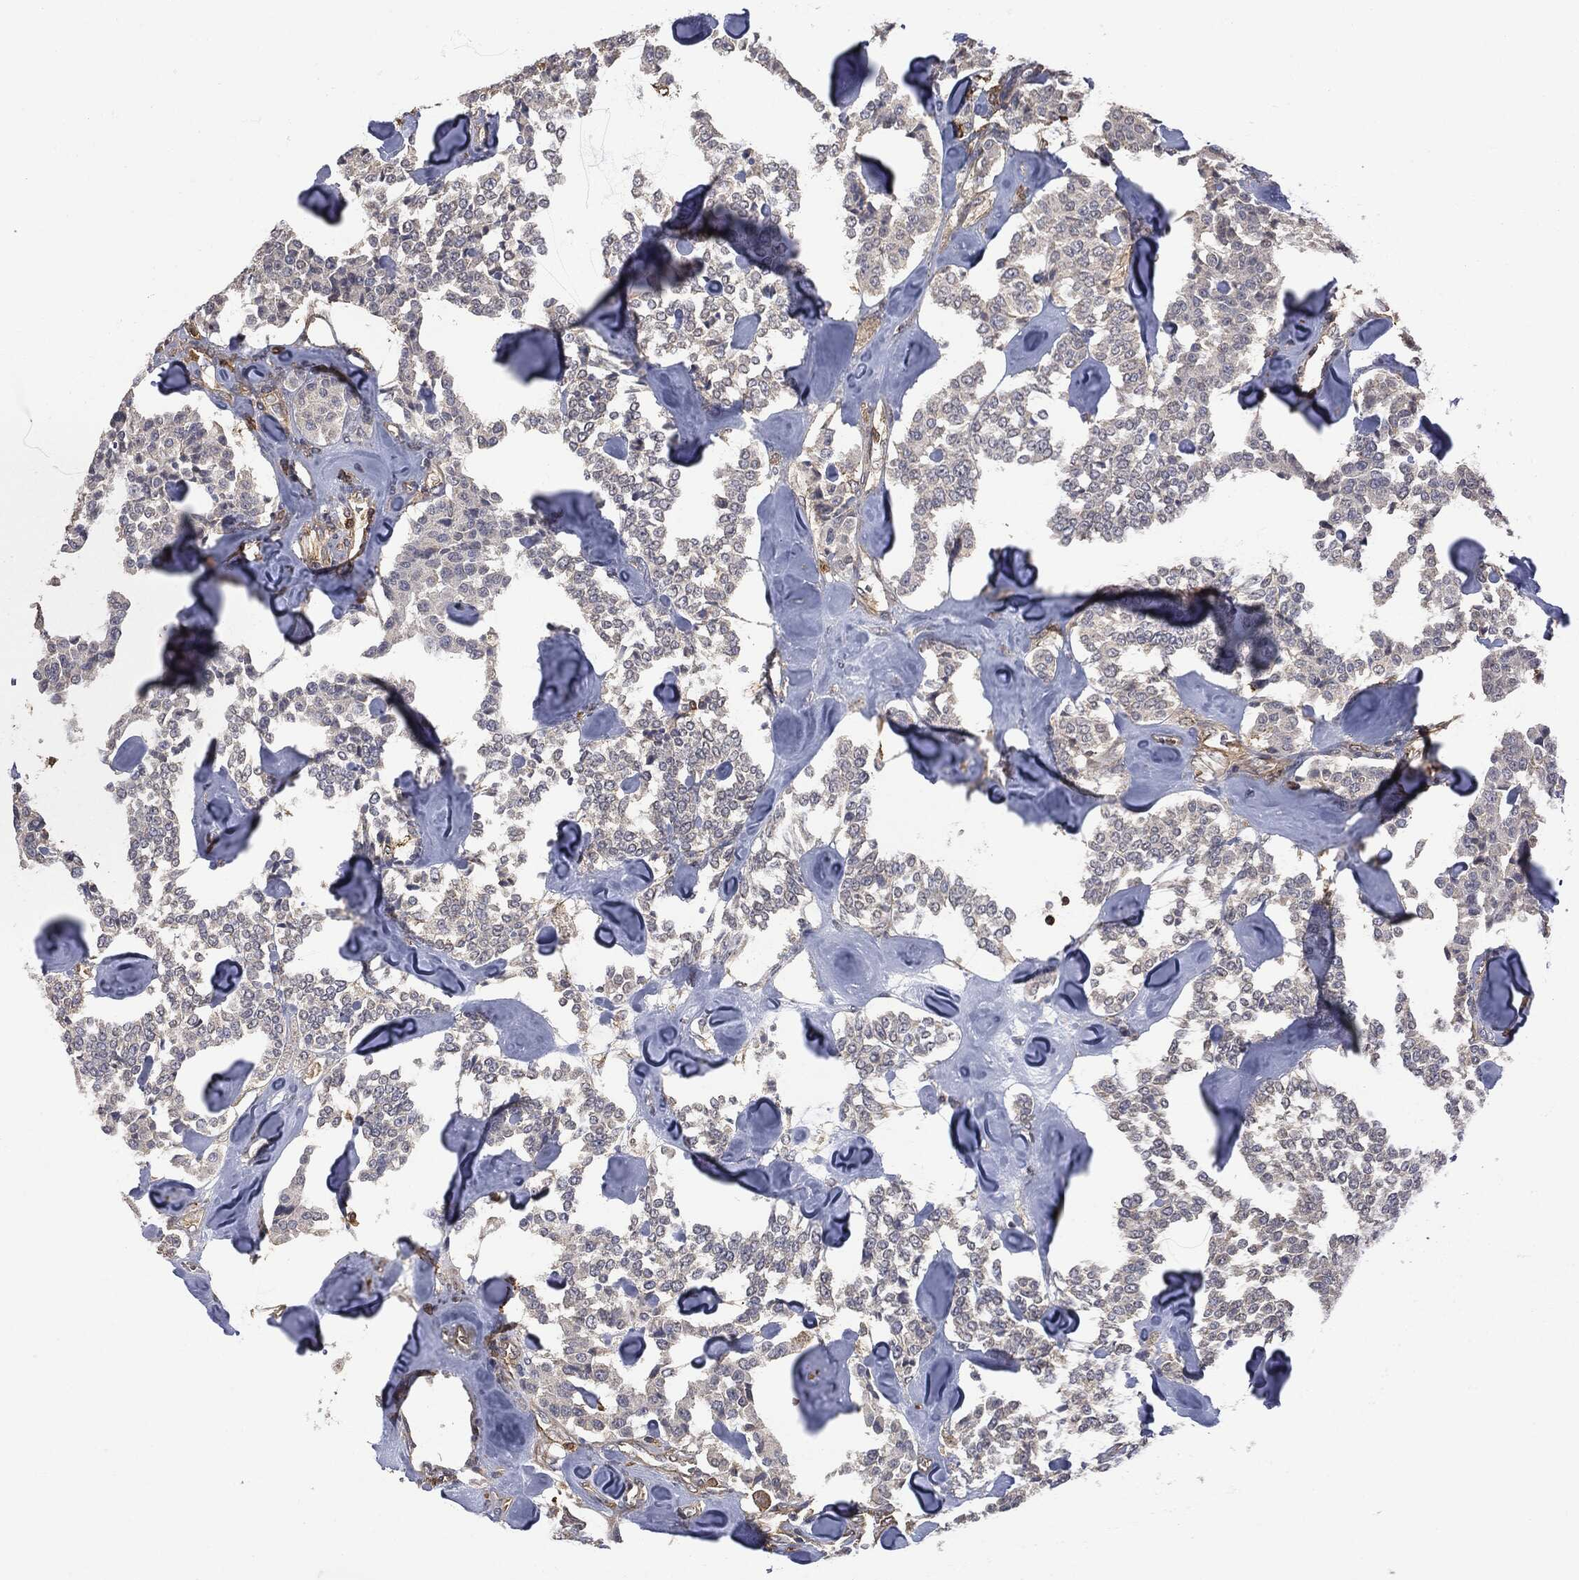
{"staining": {"intensity": "negative", "quantity": "none", "location": "none"}, "tissue": "carcinoid", "cell_type": "Tumor cells", "image_type": "cancer", "snomed": [{"axis": "morphology", "description": "Carcinoid, malignant, NOS"}, {"axis": "topography", "description": "Pancreas"}], "caption": "Micrograph shows no significant protein staining in tumor cells of malignant carcinoid.", "gene": "PSMB10", "patient": {"sex": "male", "age": 41}}